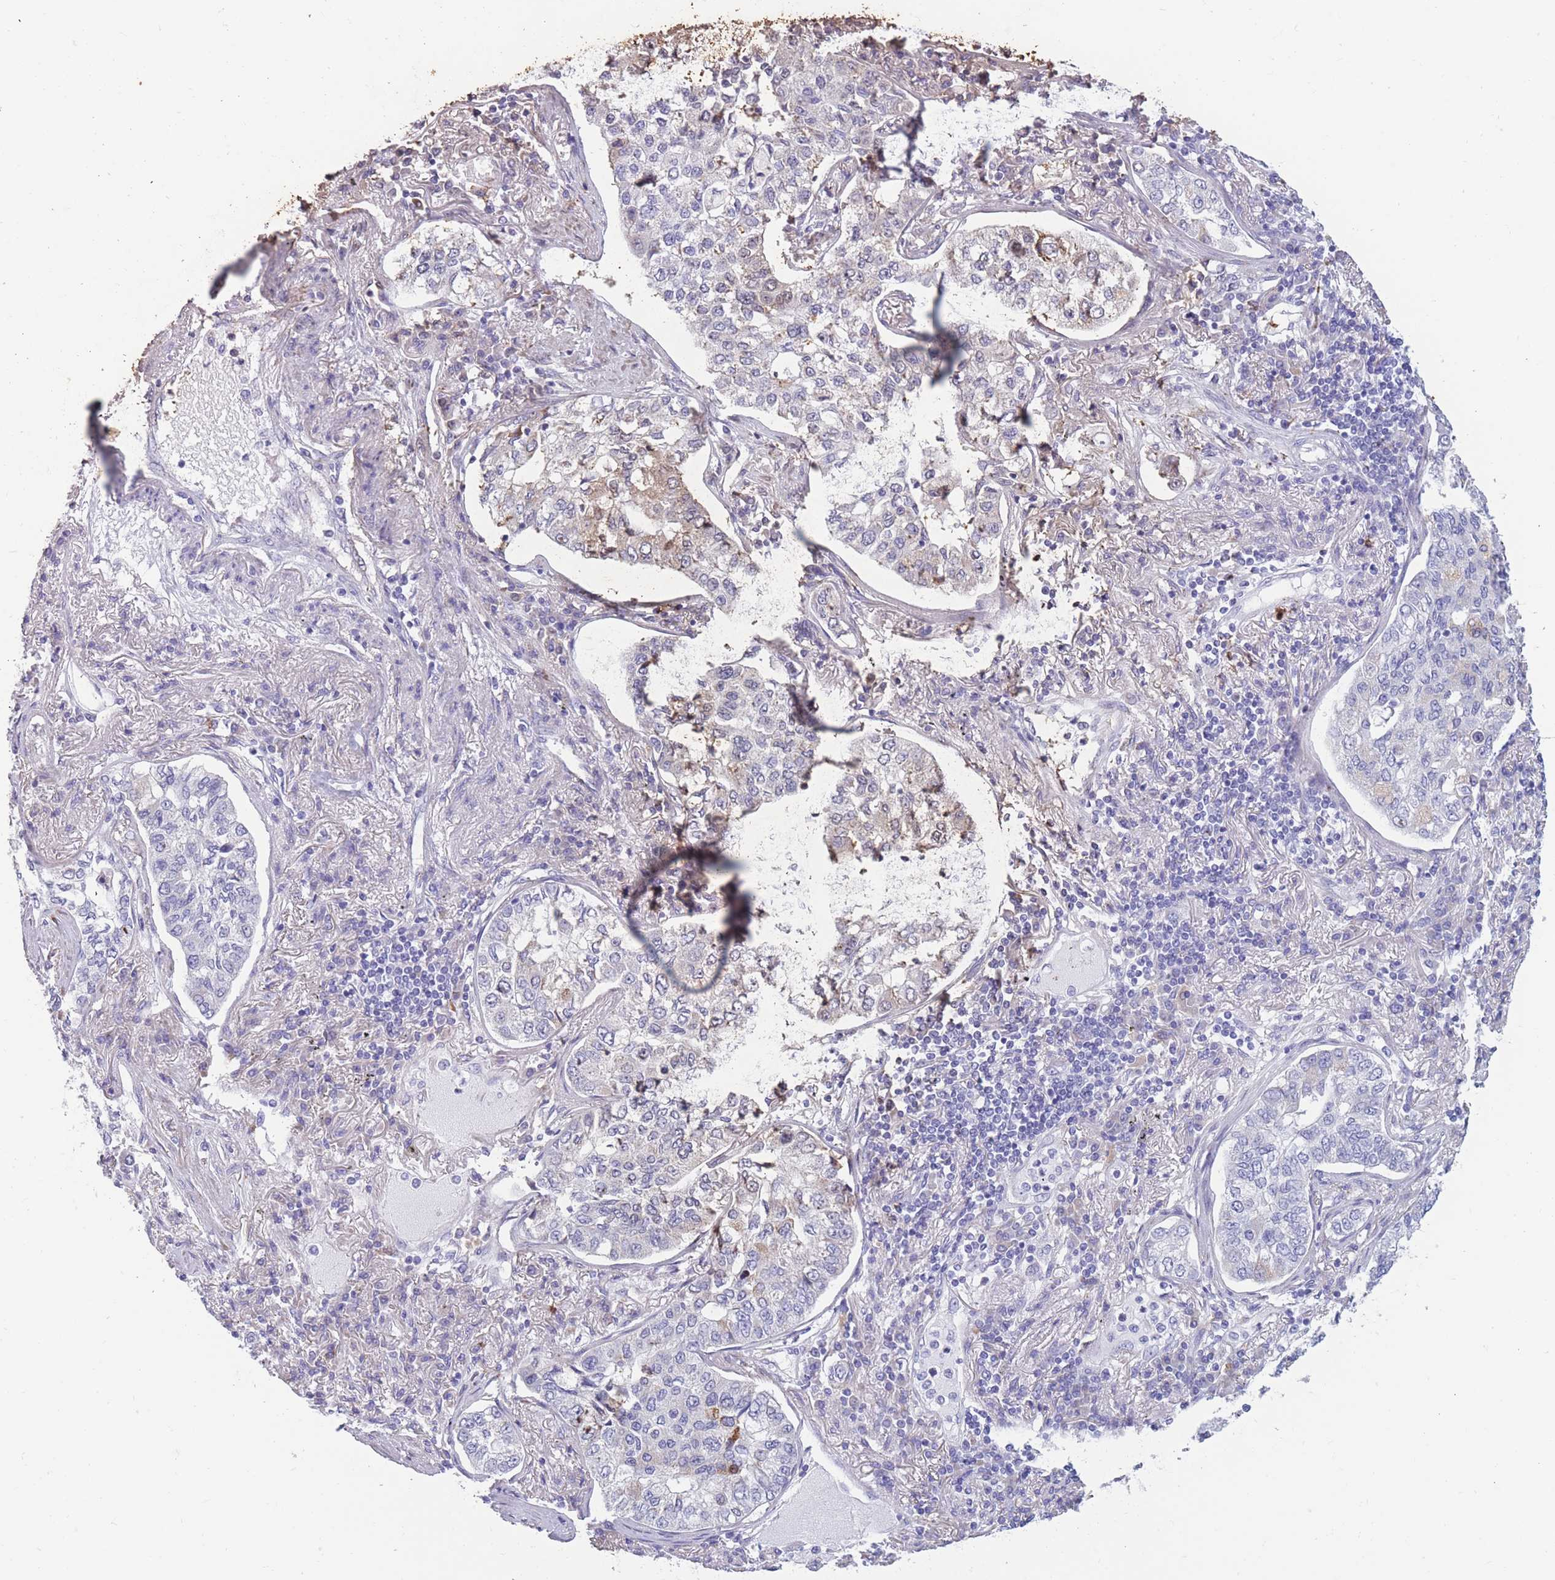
{"staining": {"intensity": "negative", "quantity": "none", "location": "none"}, "tissue": "lung cancer", "cell_type": "Tumor cells", "image_type": "cancer", "snomed": [{"axis": "morphology", "description": "Adenocarcinoma, NOS"}, {"axis": "topography", "description": "Lung"}], "caption": "This is an immunohistochemistry photomicrograph of human lung cancer (adenocarcinoma). There is no positivity in tumor cells.", "gene": "COL27A1", "patient": {"sex": "male", "age": 49}}